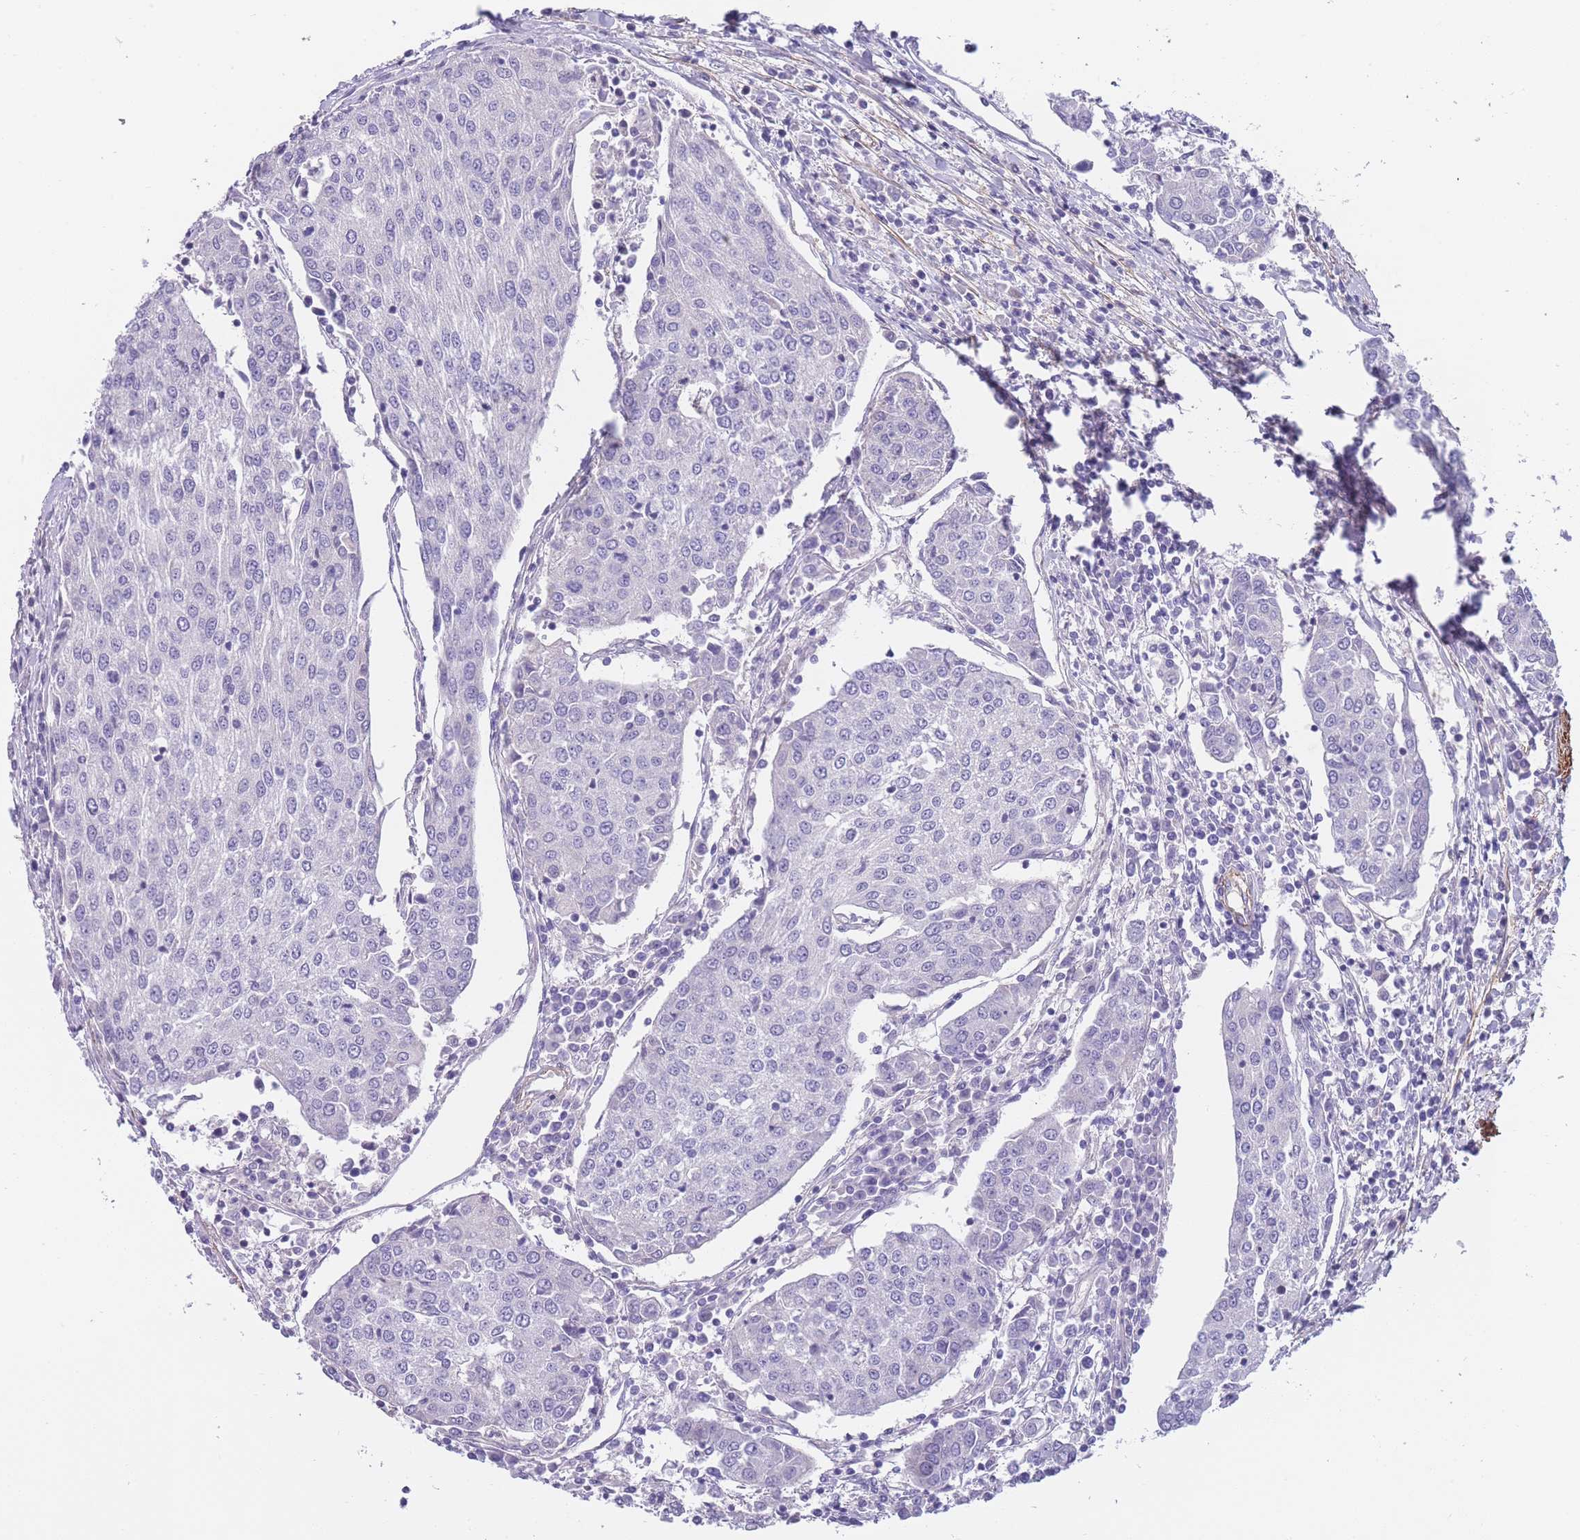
{"staining": {"intensity": "negative", "quantity": "none", "location": "none"}, "tissue": "urothelial cancer", "cell_type": "Tumor cells", "image_type": "cancer", "snomed": [{"axis": "morphology", "description": "Urothelial carcinoma, High grade"}, {"axis": "topography", "description": "Urinary bladder"}], "caption": "The immunohistochemistry (IHC) photomicrograph has no significant positivity in tumor cells of urothelial carcinoma (high-grade) tissue.", "gene": "FAM124A", "patient": {"sex": "female", "age": 85}}